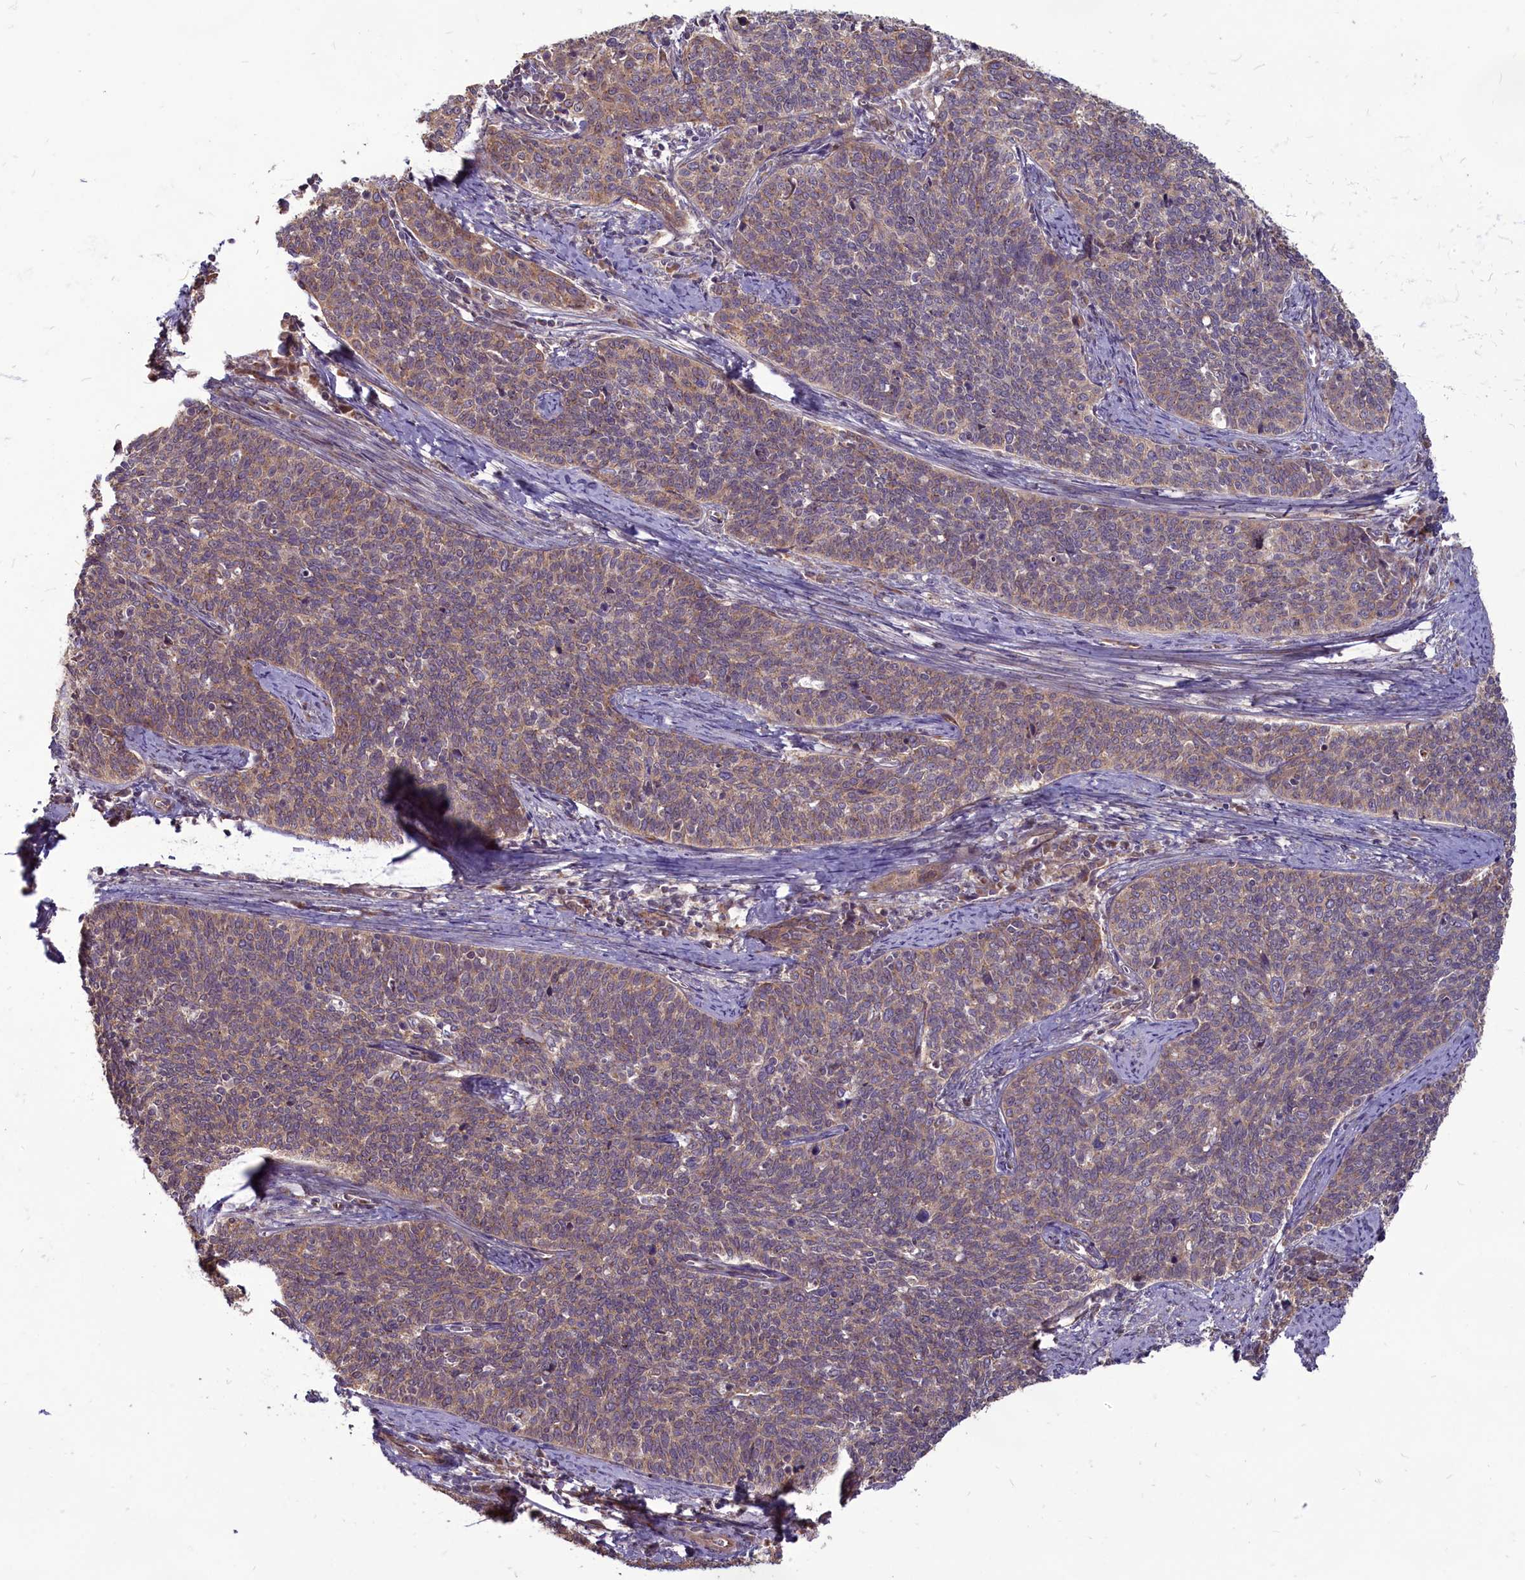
{"staining": {"intensity": "moderate", "quantity": "<25%", "location": "cytoplasmic/membranous"}, "tissue": "cervical cancer", "cell_type": "Tumor cells", "image_type": "cancer", "snomed": [{"axis": "morphology", "description": "Squamous cell carcinoma, NOS"}, {"axis": "topography", "description": "Cervix"}], "caption": "IHC micrograph of neoplastic tissue: human squamous cell carcinoma (cervical) stained using IHC reveals low levels of moderate protein expression localized specifically in the cytoplasmic/membranous of tumor cells, appearing as a cytoplasmic/membranous brown color.", "gene": "MYCBP", "patient": {"sex": "female", "age": 39}}